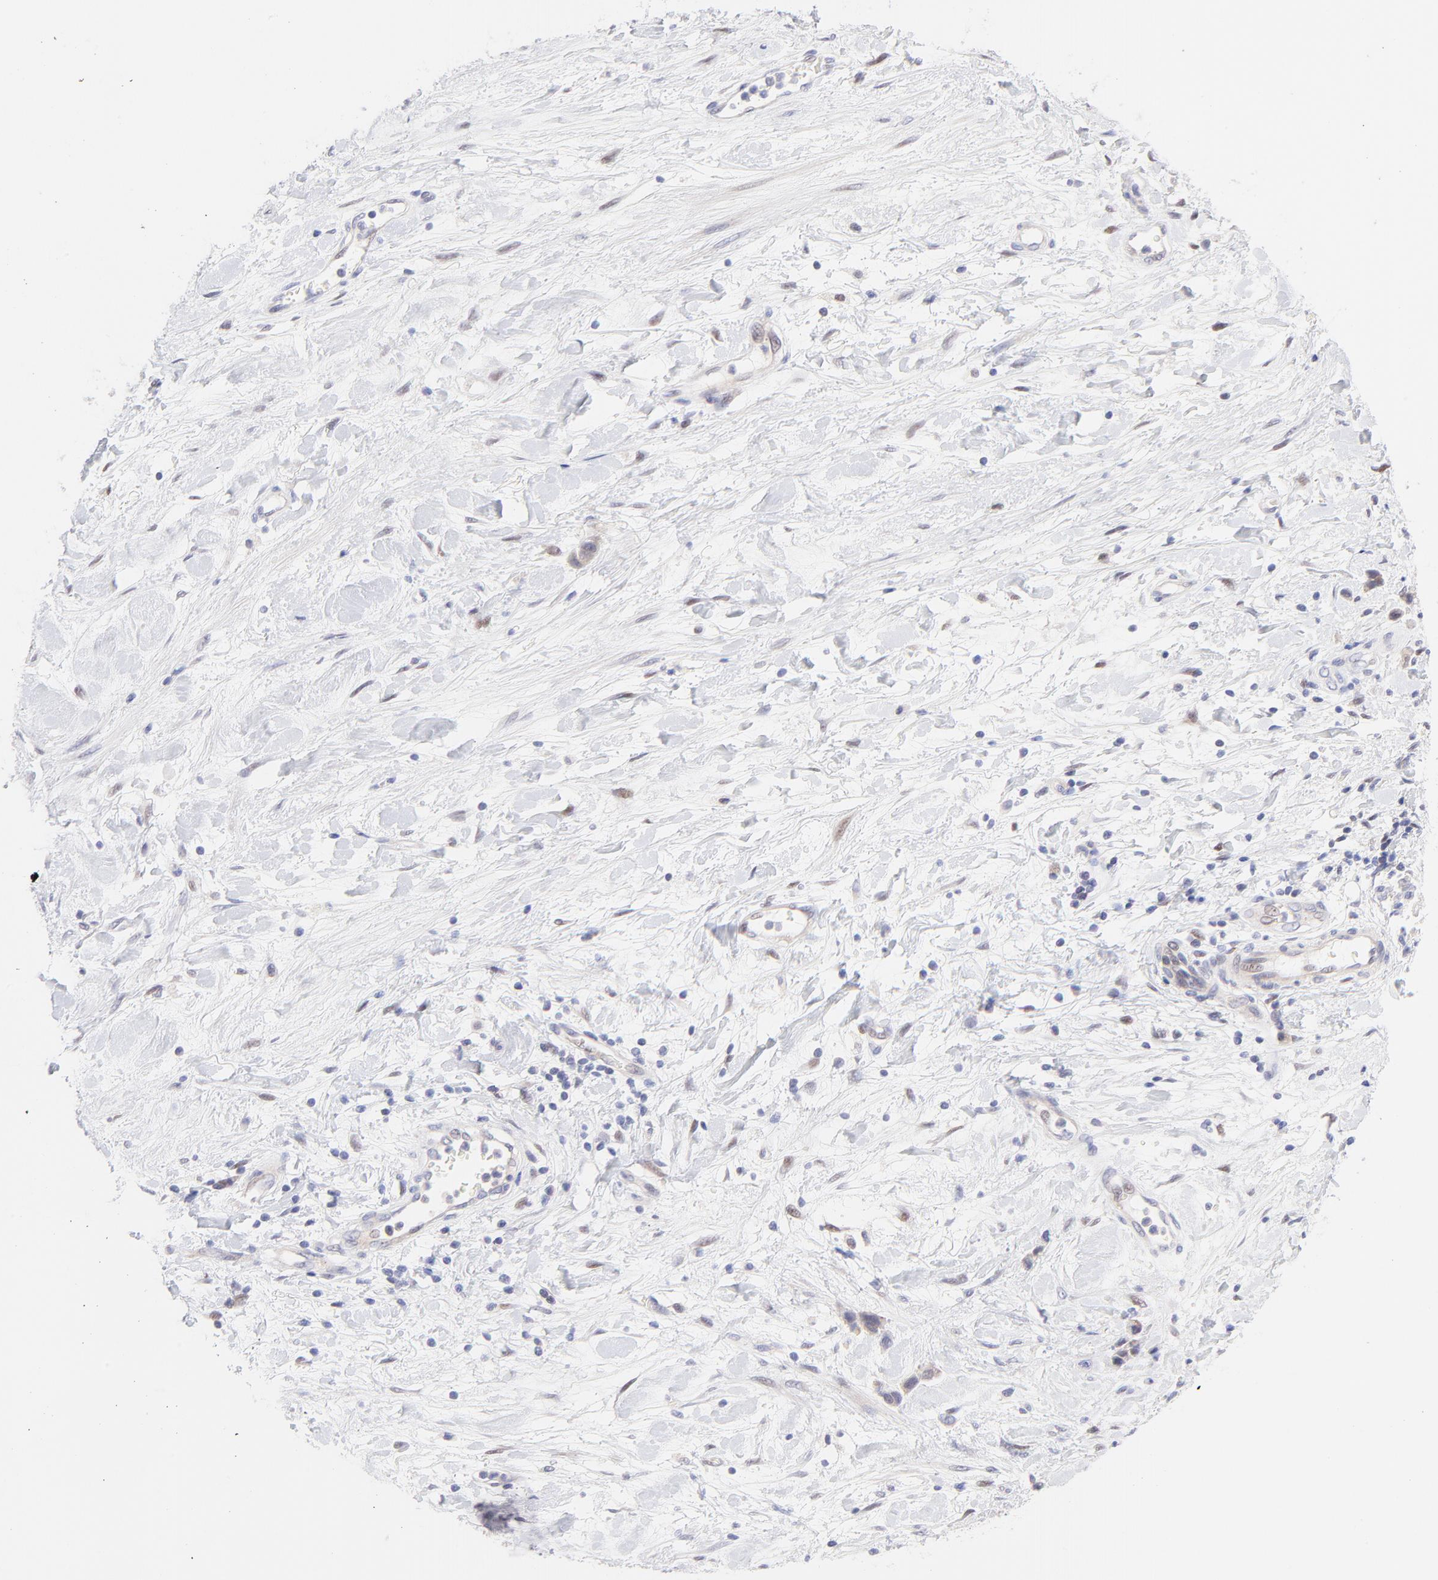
{"staining": {"intensity": "weak", "quantity": ">75%", "location": "cytoplasmic/membranous"}, "tissue": "stomach cancer", "cell_type": "Tumor cells", "image_type": "cancer", "snomed": [{"axis": "morphology", "description": "Normal tissue, NOS"}, {"axis": "morphology", "description": "Adenocarcinoma, NOS"}, {"axis": "morphology", "description": "Adenocarcinoma, High grade"}, {"axis": "topography", "description": "Stomach, upper"}, {"axis": "topography", "description": "Stomach"}], "caption": "Immunohistochemical staining of stomach cancer shows weak cytoplasmic/membranous protein positivity in approximately >75% of tumor cells.", "gene": "PBDC1", "patient": {"sex": "female", "age": 65}}